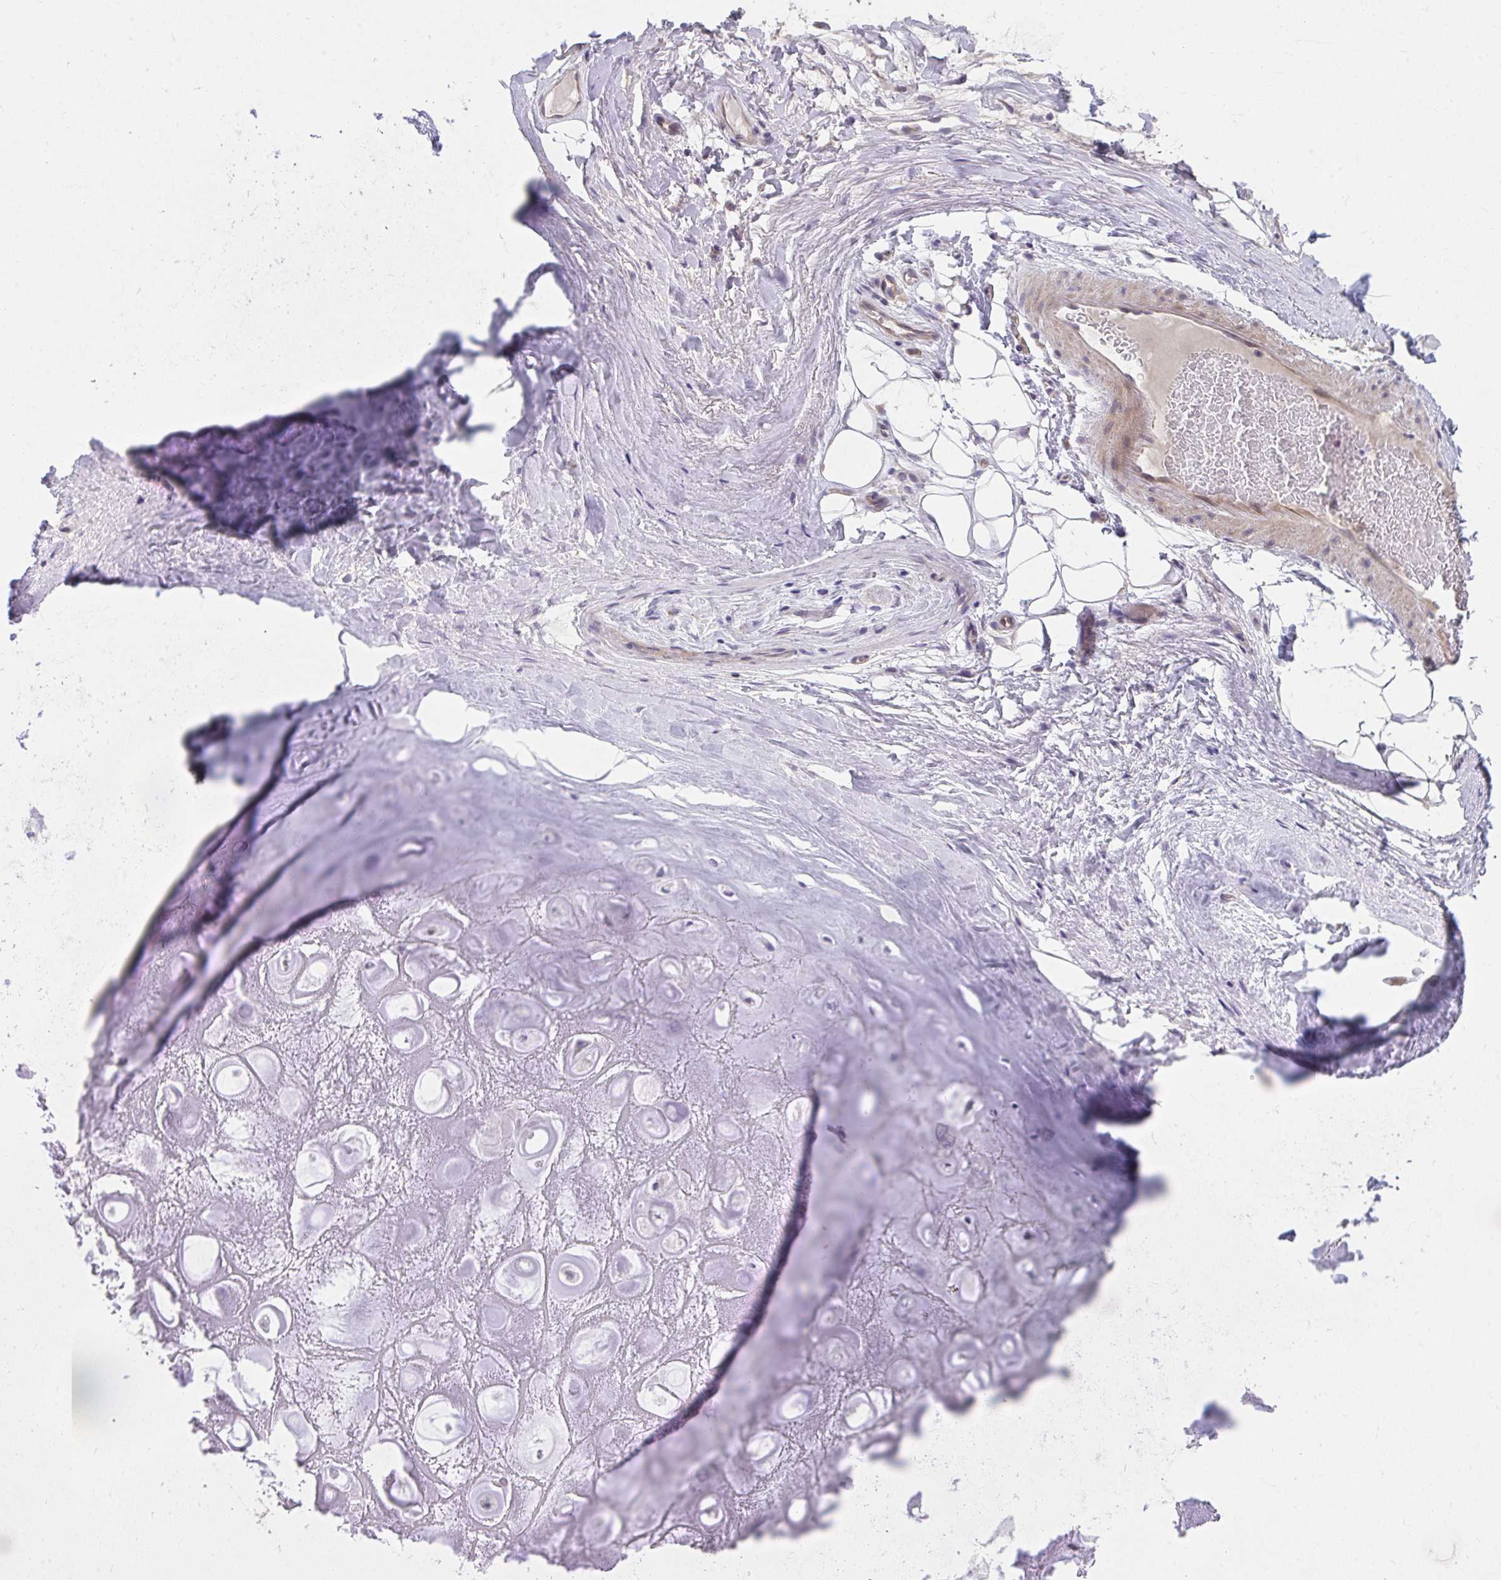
{"staining": {"intensity": "negative", "quantity": "none", "location": "none"}, "tissue": "adipose tissue", "cell_type": "Adipocytes", "image_type": "normal", "snomed": [{"axis": "morphology", "description": "Normal tissue, NOS"}, {"axis": "topography", "description": "Lymph node"}, {"axis": "topography", "description": "Cartilage tissue"}, {"axis": "topography", "description": "Nasopharynx"}], "caption": "An image of human adipose tissue is negative for staining in adipocytes. The staining was performed using DAB to visualize the protein expression in brown, while the nuclei were stained in blue with hematoxylin (Magnification: 20x).", "gene": "SLAMF7", "patient": {"sex": "male", "age": 63}}